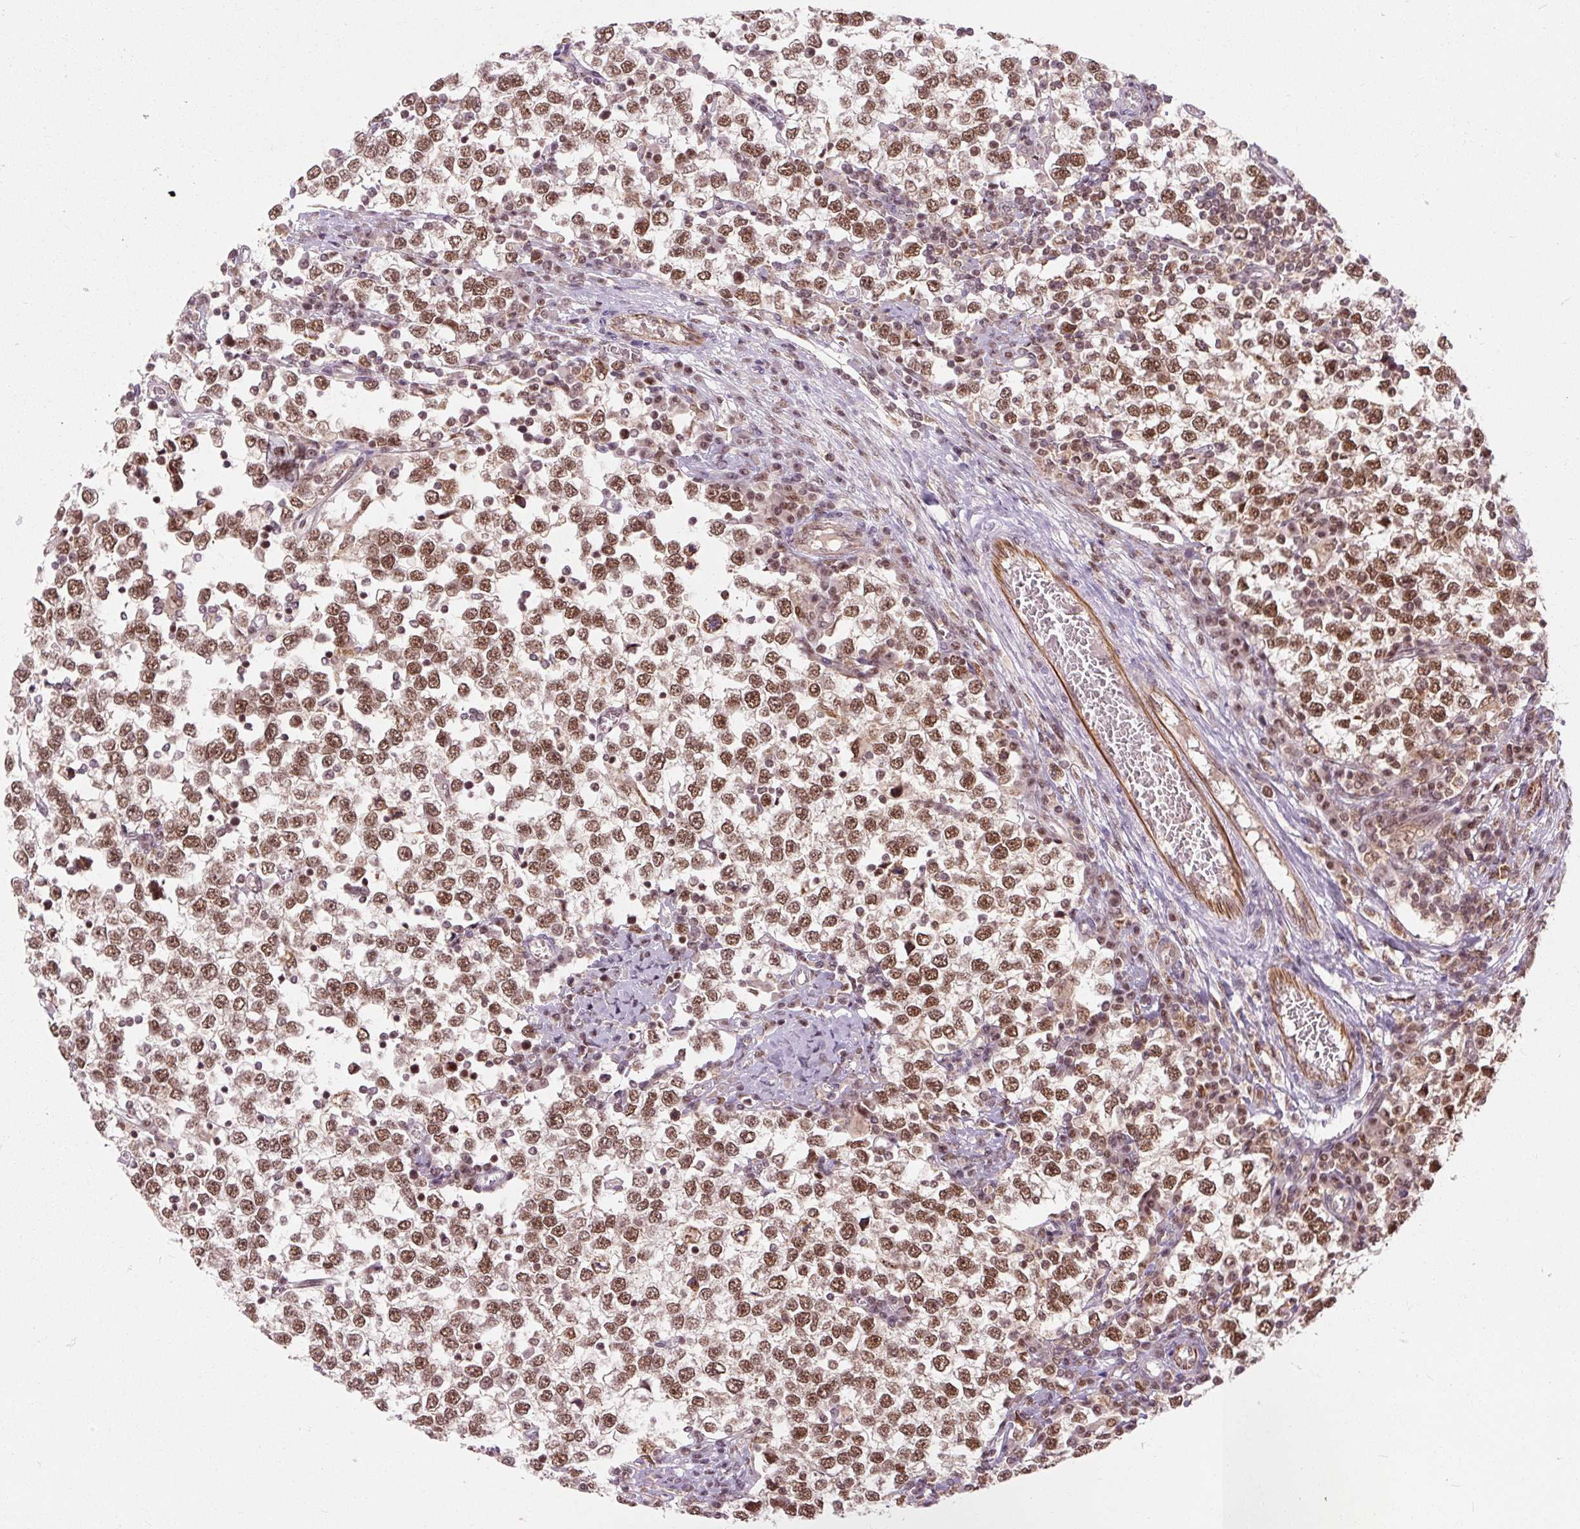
{"staining": {"intensity": "moderate", "quantity": ">75%", "location": "nuclear"}, "tissue": "testis cancer", "cell_type": "Tumor cells", "image_type": "cancer", "snomed": [{"axis": "morphology", "description": "Seminoma, NOS"}, {"axis": "topography", "description": "Testis"}], "caption": "Protein expression by immunohistochemistry shows moderate nuclear expression in approximately >75% of tumor cells in testis cancer (seminoma).", "gene": "CSTF1", "patient": {"sex": "male", "age": 65}}